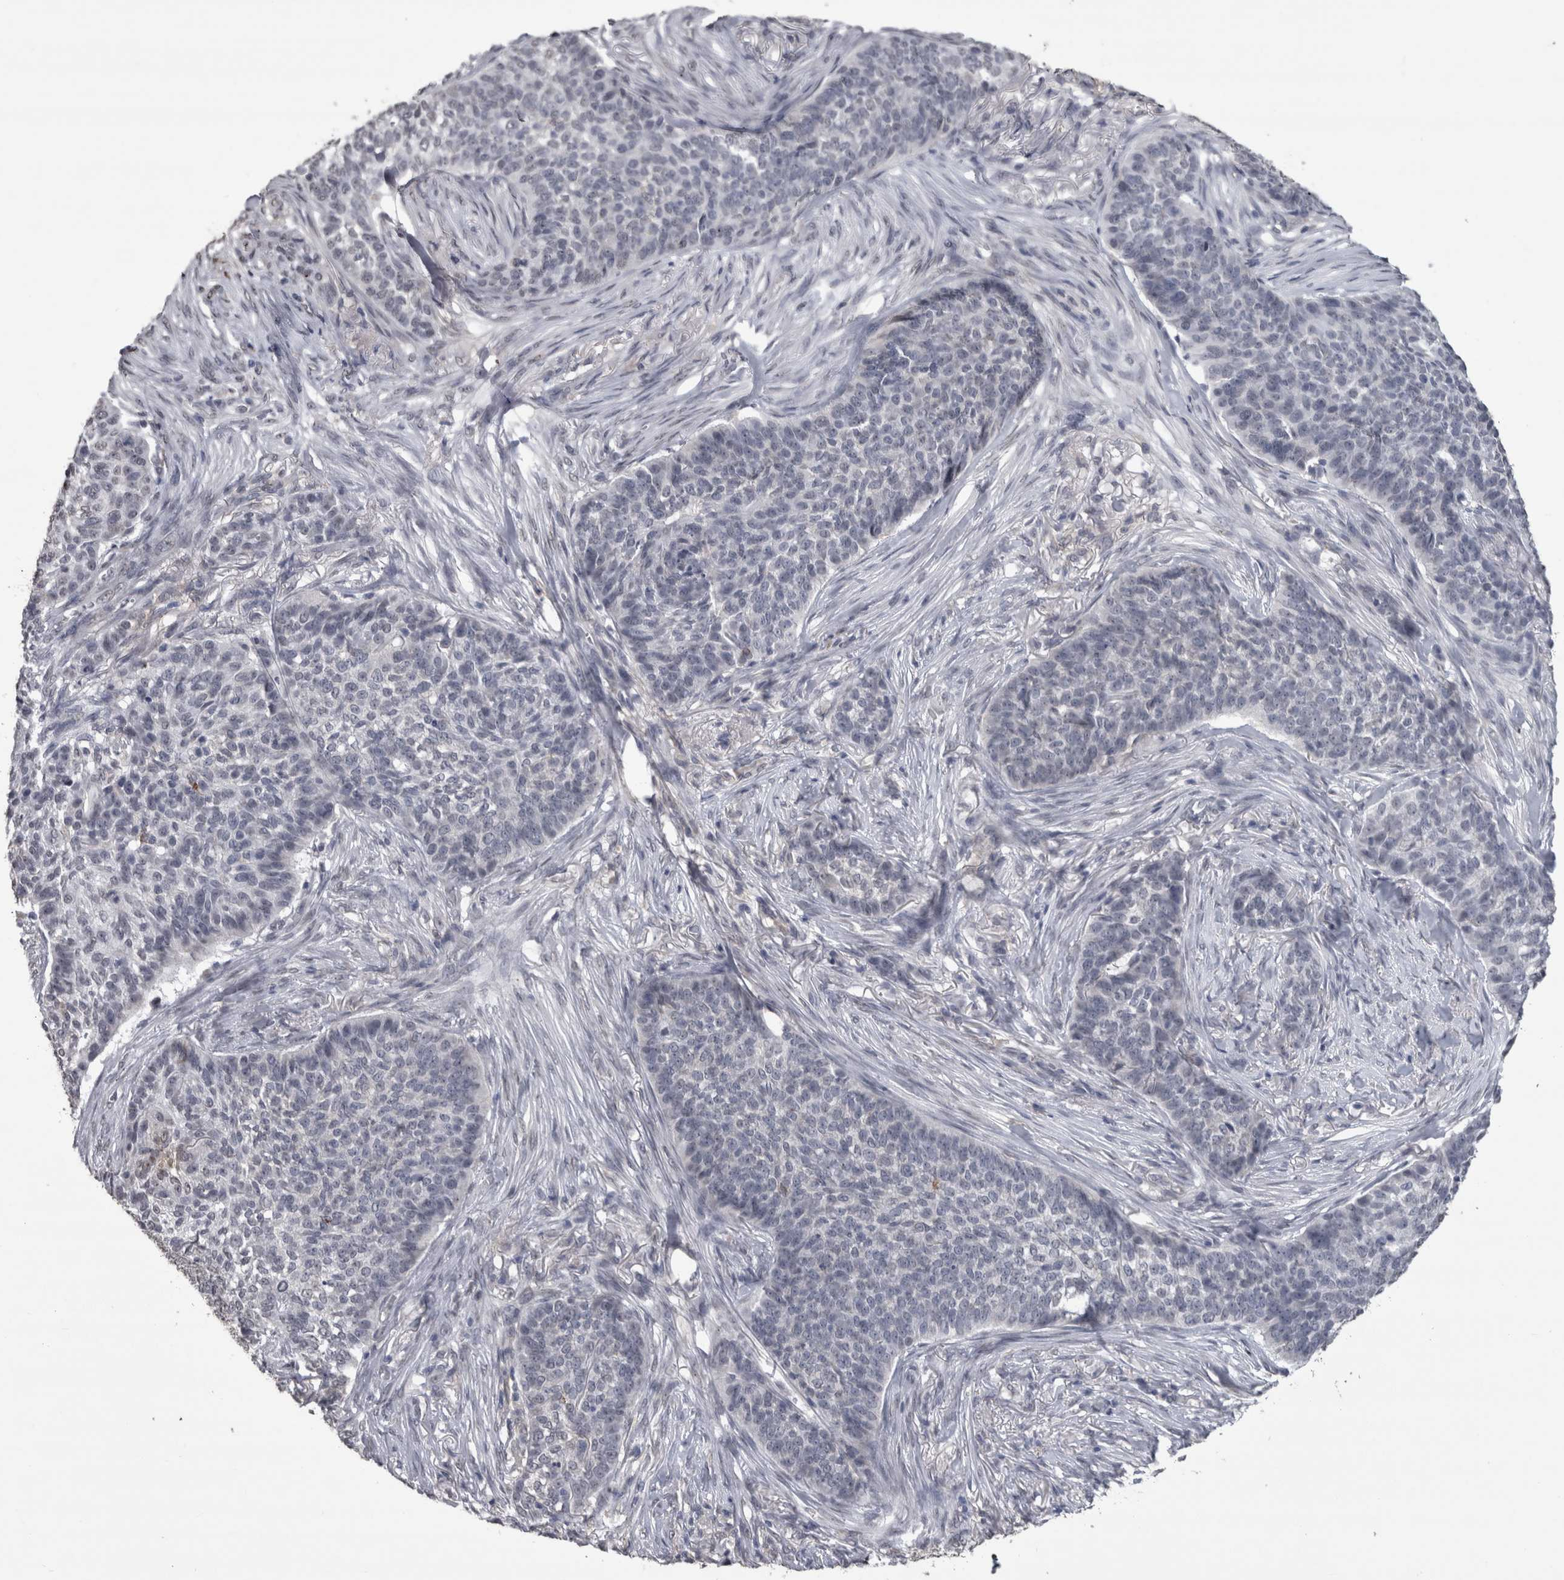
{"staining": {"intensity": "negative", "quantity": "none", "location": "none"}, "tissue": "skin cancer", "cell_type": "Tumor cells", "image_type": "cancer", "snomed": [{"axis": "morphology", "description": "Basal cell carcinoma"}, {"axis": "topography", "description": "Skin"}], "caption": "Skin cancer stained for a protein using IHC displays no expression tumor cells.", "gene": "PAX5", "patient": {"sex": "male", "age": 85}}